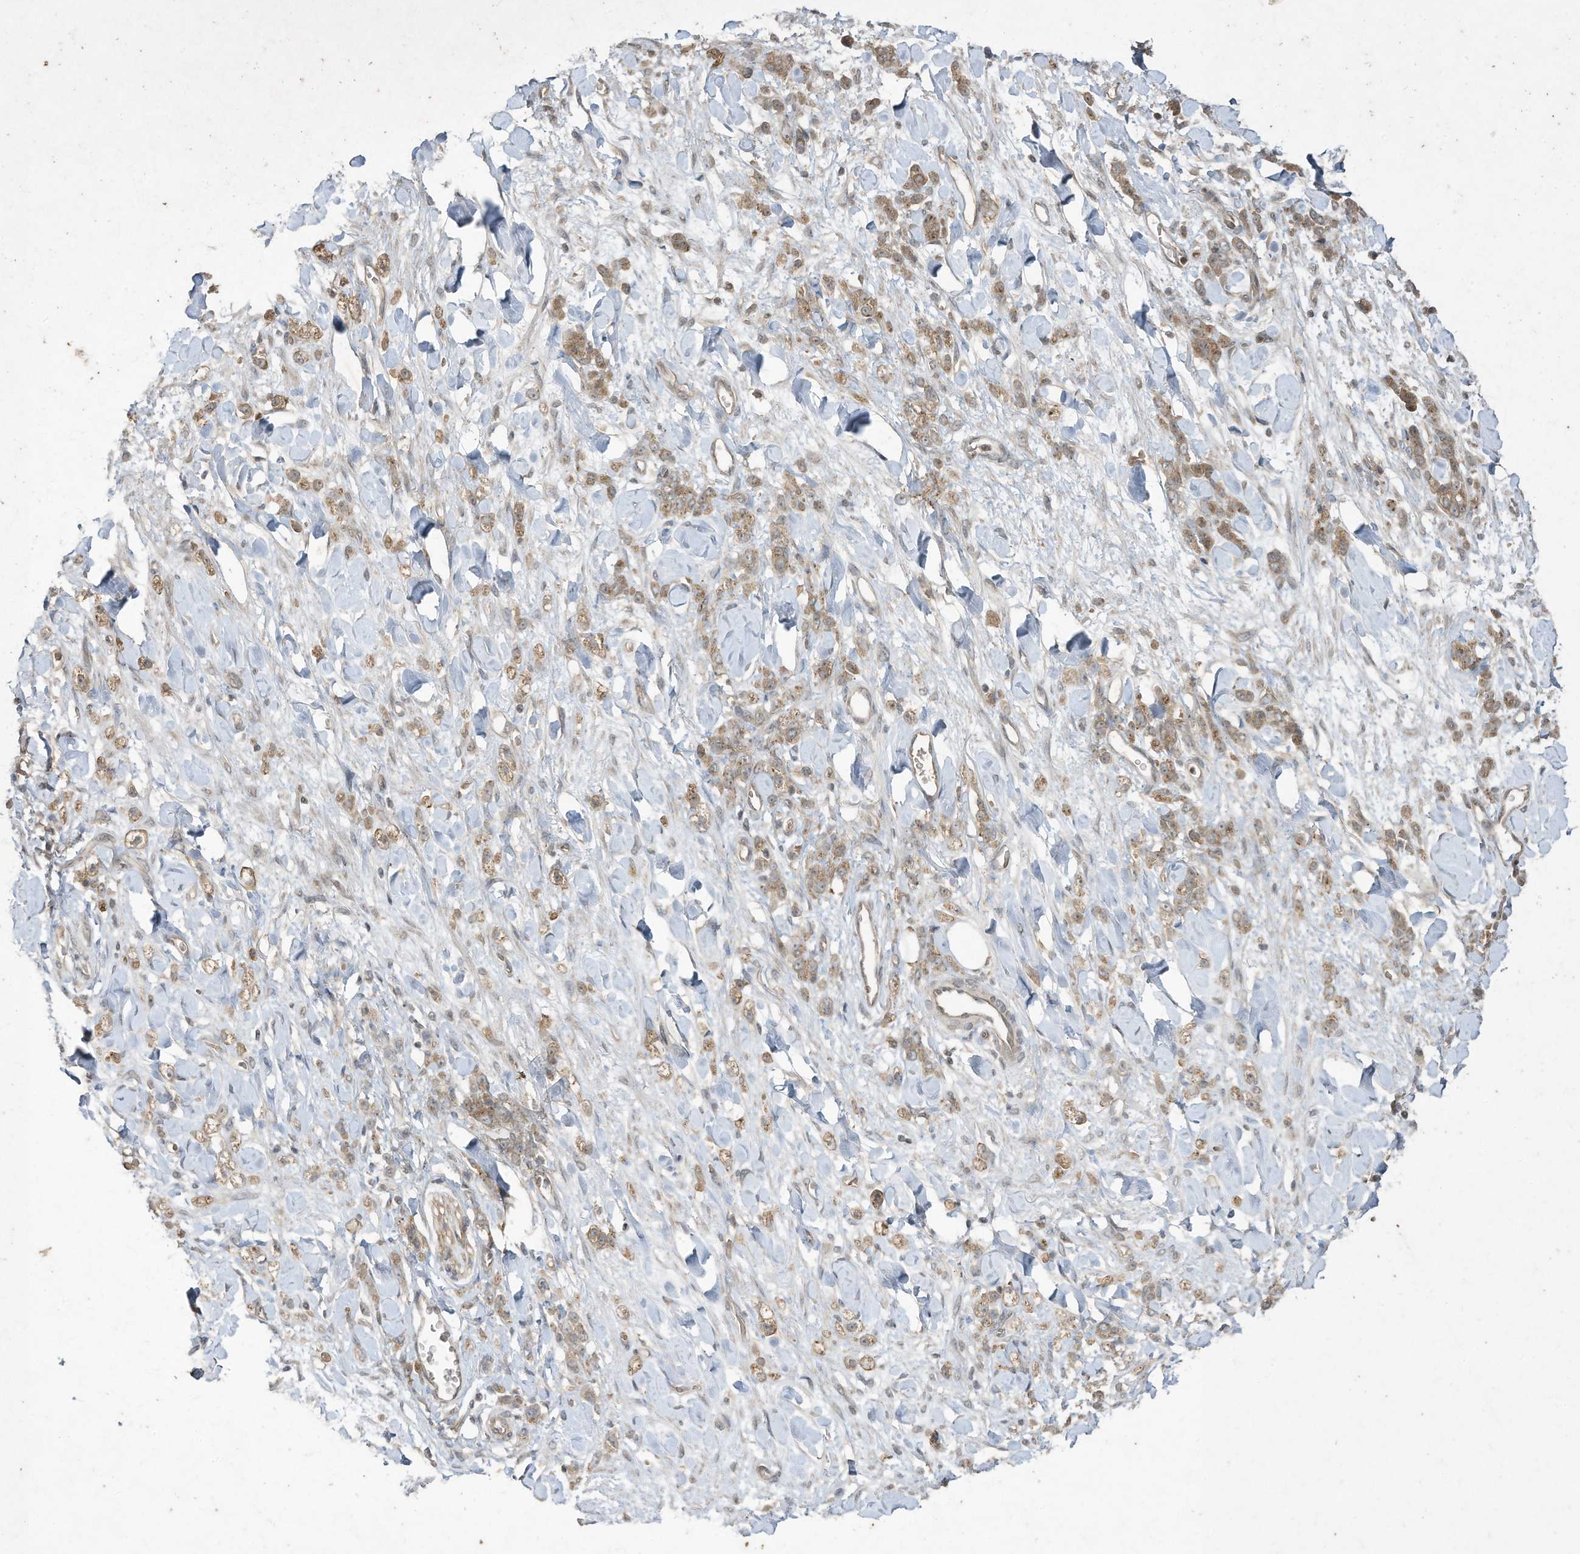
{"staining": {"intensity": "weak", "quantity": ">75%", "location": "cytoplasmic/membranous"}, "tissue": "stomach cancer", "cell_type": "Tumor cells", "image_type": "cancer", "snomed": [{"axis": "morphology", "description": "Normal tissue, NOS"}, {"axis": "morphology", "description": "Adenocarcinoma, NOS"}, {"axis": "topography", "description": "Stomach"}], "caption": "About >75% of tumor cells in stomach adenocarcinoma reveal weak cytoplasmic/membranous protein staining as visualized by brown immunohistochemical staining.", "gene": "MATN2", "patient": {"sex": "male", "age": 82}}